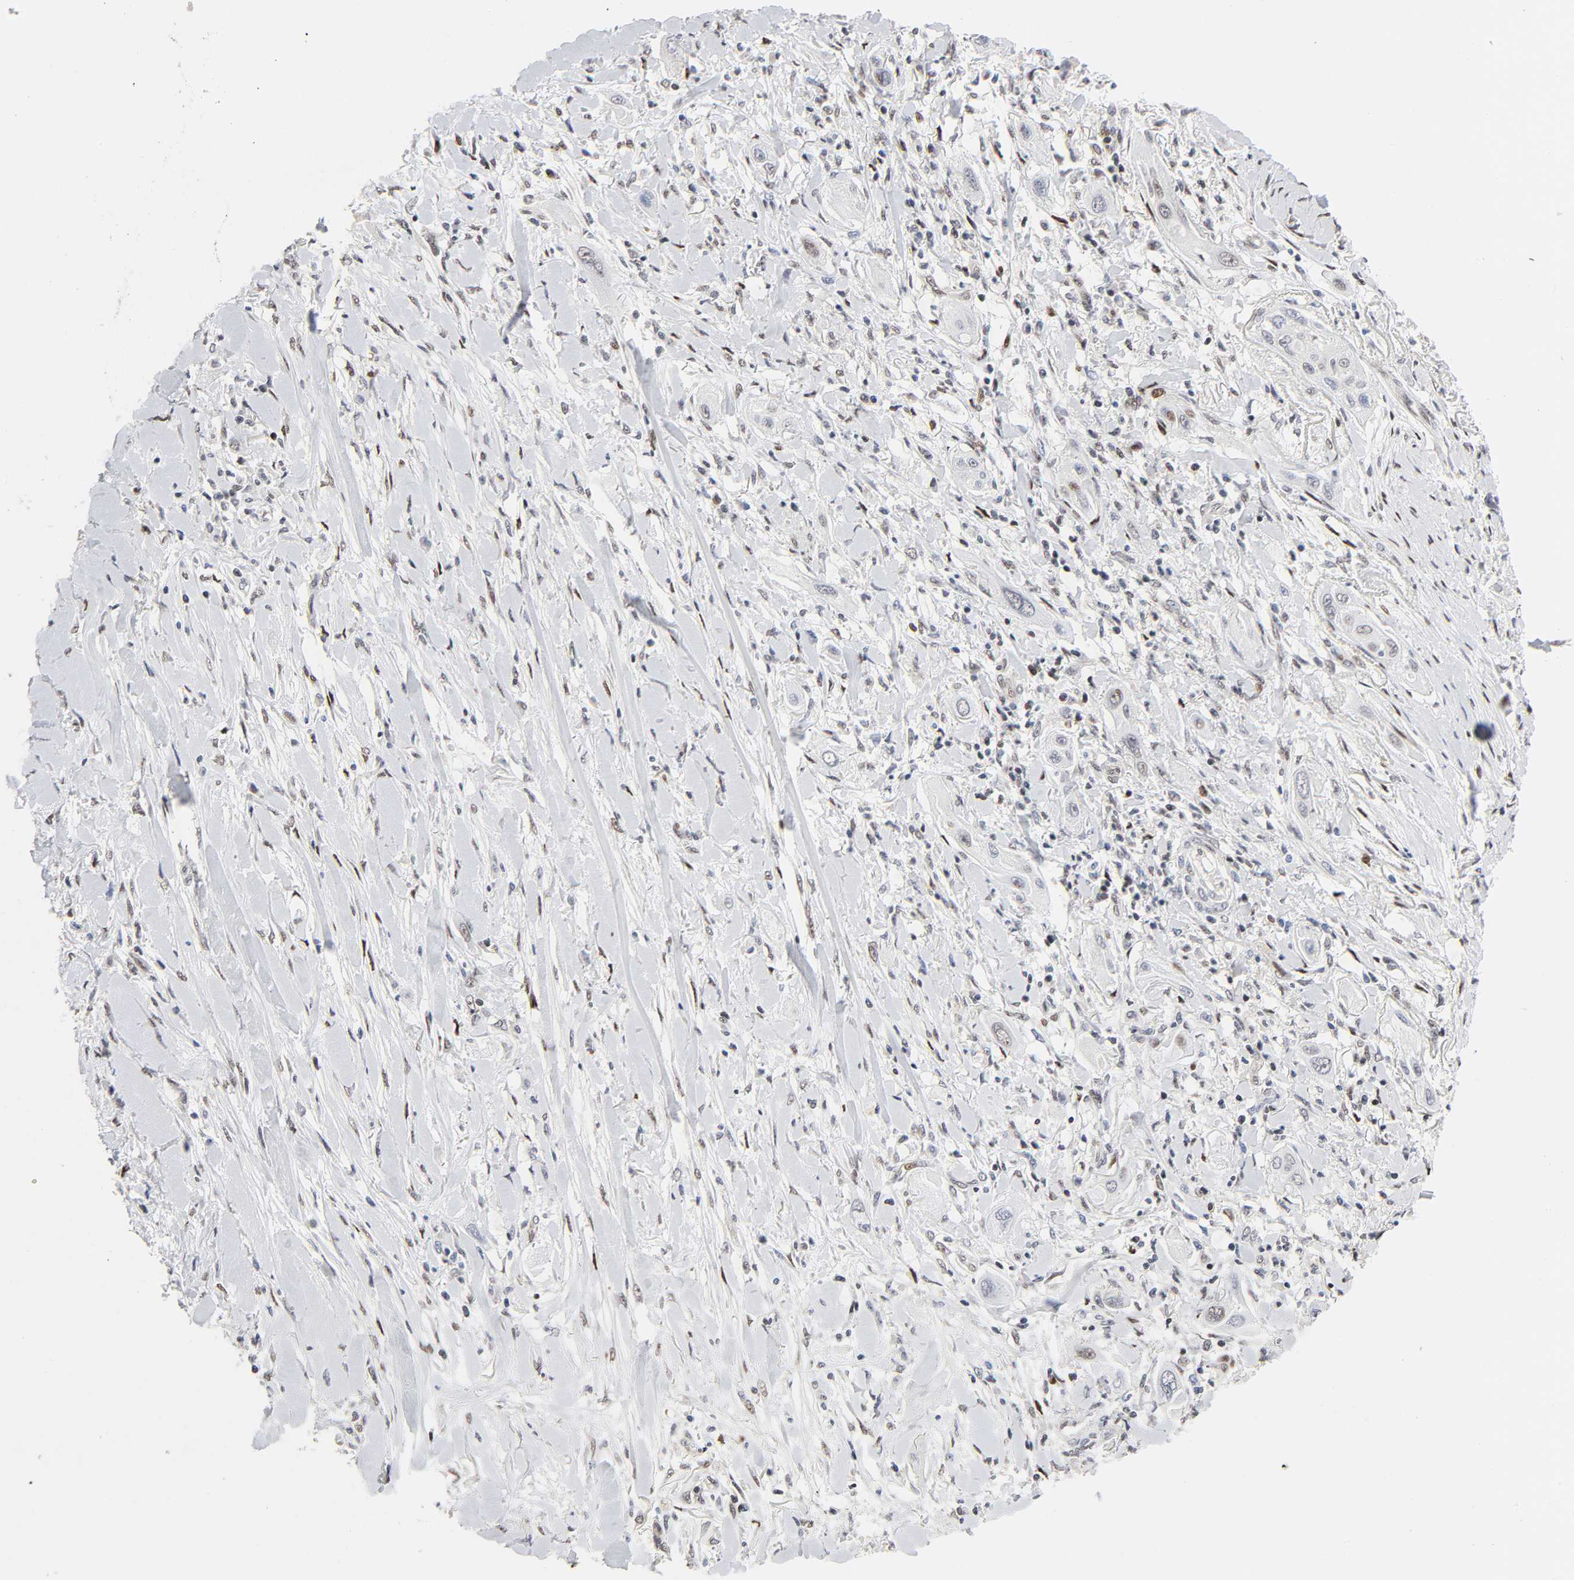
{"staining": {"intensity": "weak", "quantity": "<25%", "location": "nuclear"}, "tissue": "lung cancer", "cell_type": "Tumor cells", "image_type": "cancer", "snomed": [{"axis": "morphology", "description": "Squamous cell carcinoma, NOS"}, {"axis": "topography", "description": "Lung"}], "caption": "Immunohistochemistry (IHC) micrograph of neoplastic tissue: human lung squamous cell carcinoma stained with DAB displays no significant protein expression in tumor cells.", "gene": "STK38", "patient": {"sex": "female", "age": 47}}